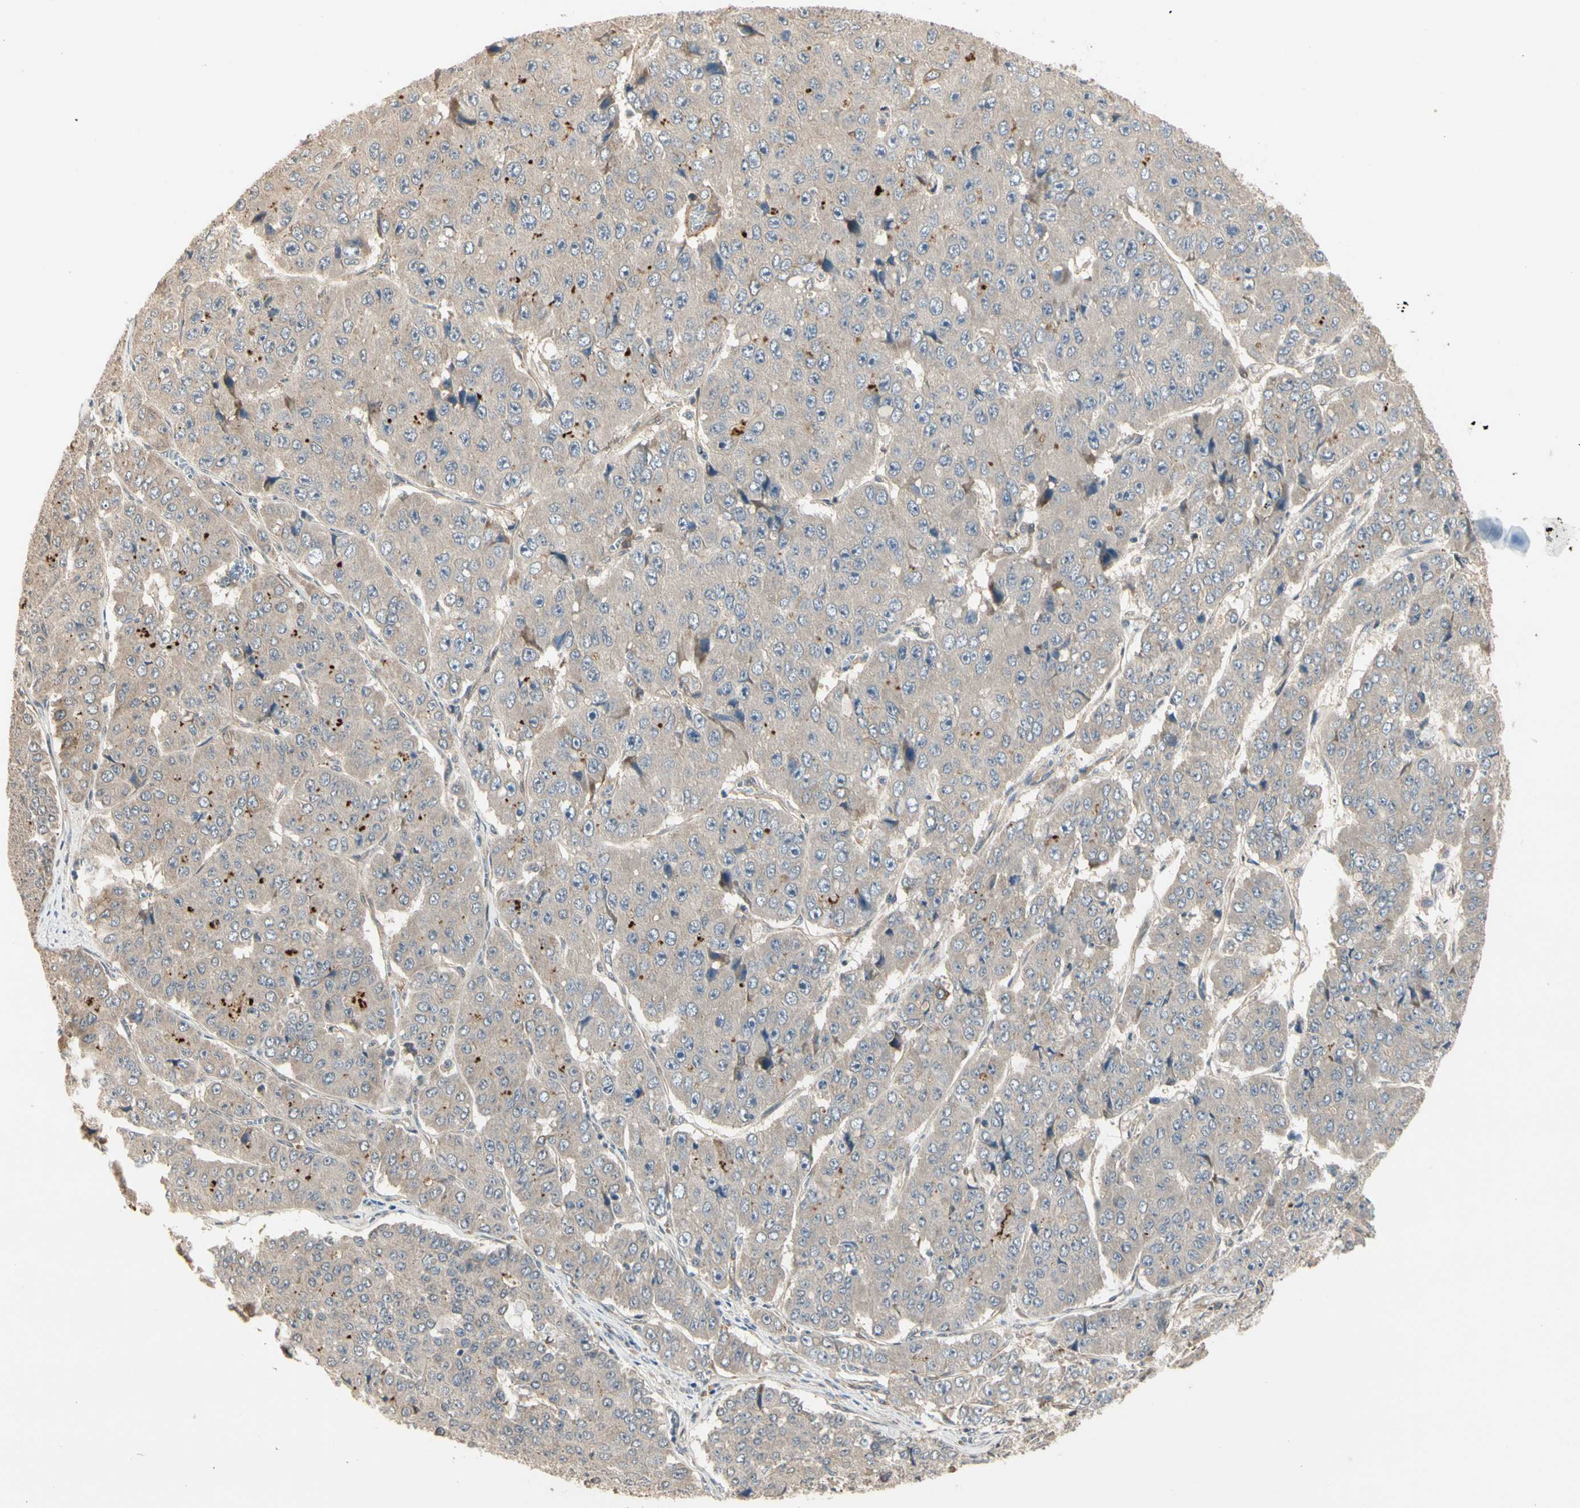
{"staining": {"intensity": "weak", "quantity": "<25%", "location": "cytoplasmic/membranous"}, "tissue": "pancreatic cancer", "cell_type": "Tumor cells", "image_type": "cancer", "snomed": [{"axis": "morphology", "description": "Adenocarcinoma, NOS"}, {"axis": "topography", "description": "Pancreas"}], "caption": "Pancreatic cancer (adenocarcinoma) was stained to show a protein in brown. There is no significant expression in tumor cells.", "gene": "ATG4C", "patient": {"sex": "male", "age": 50}}